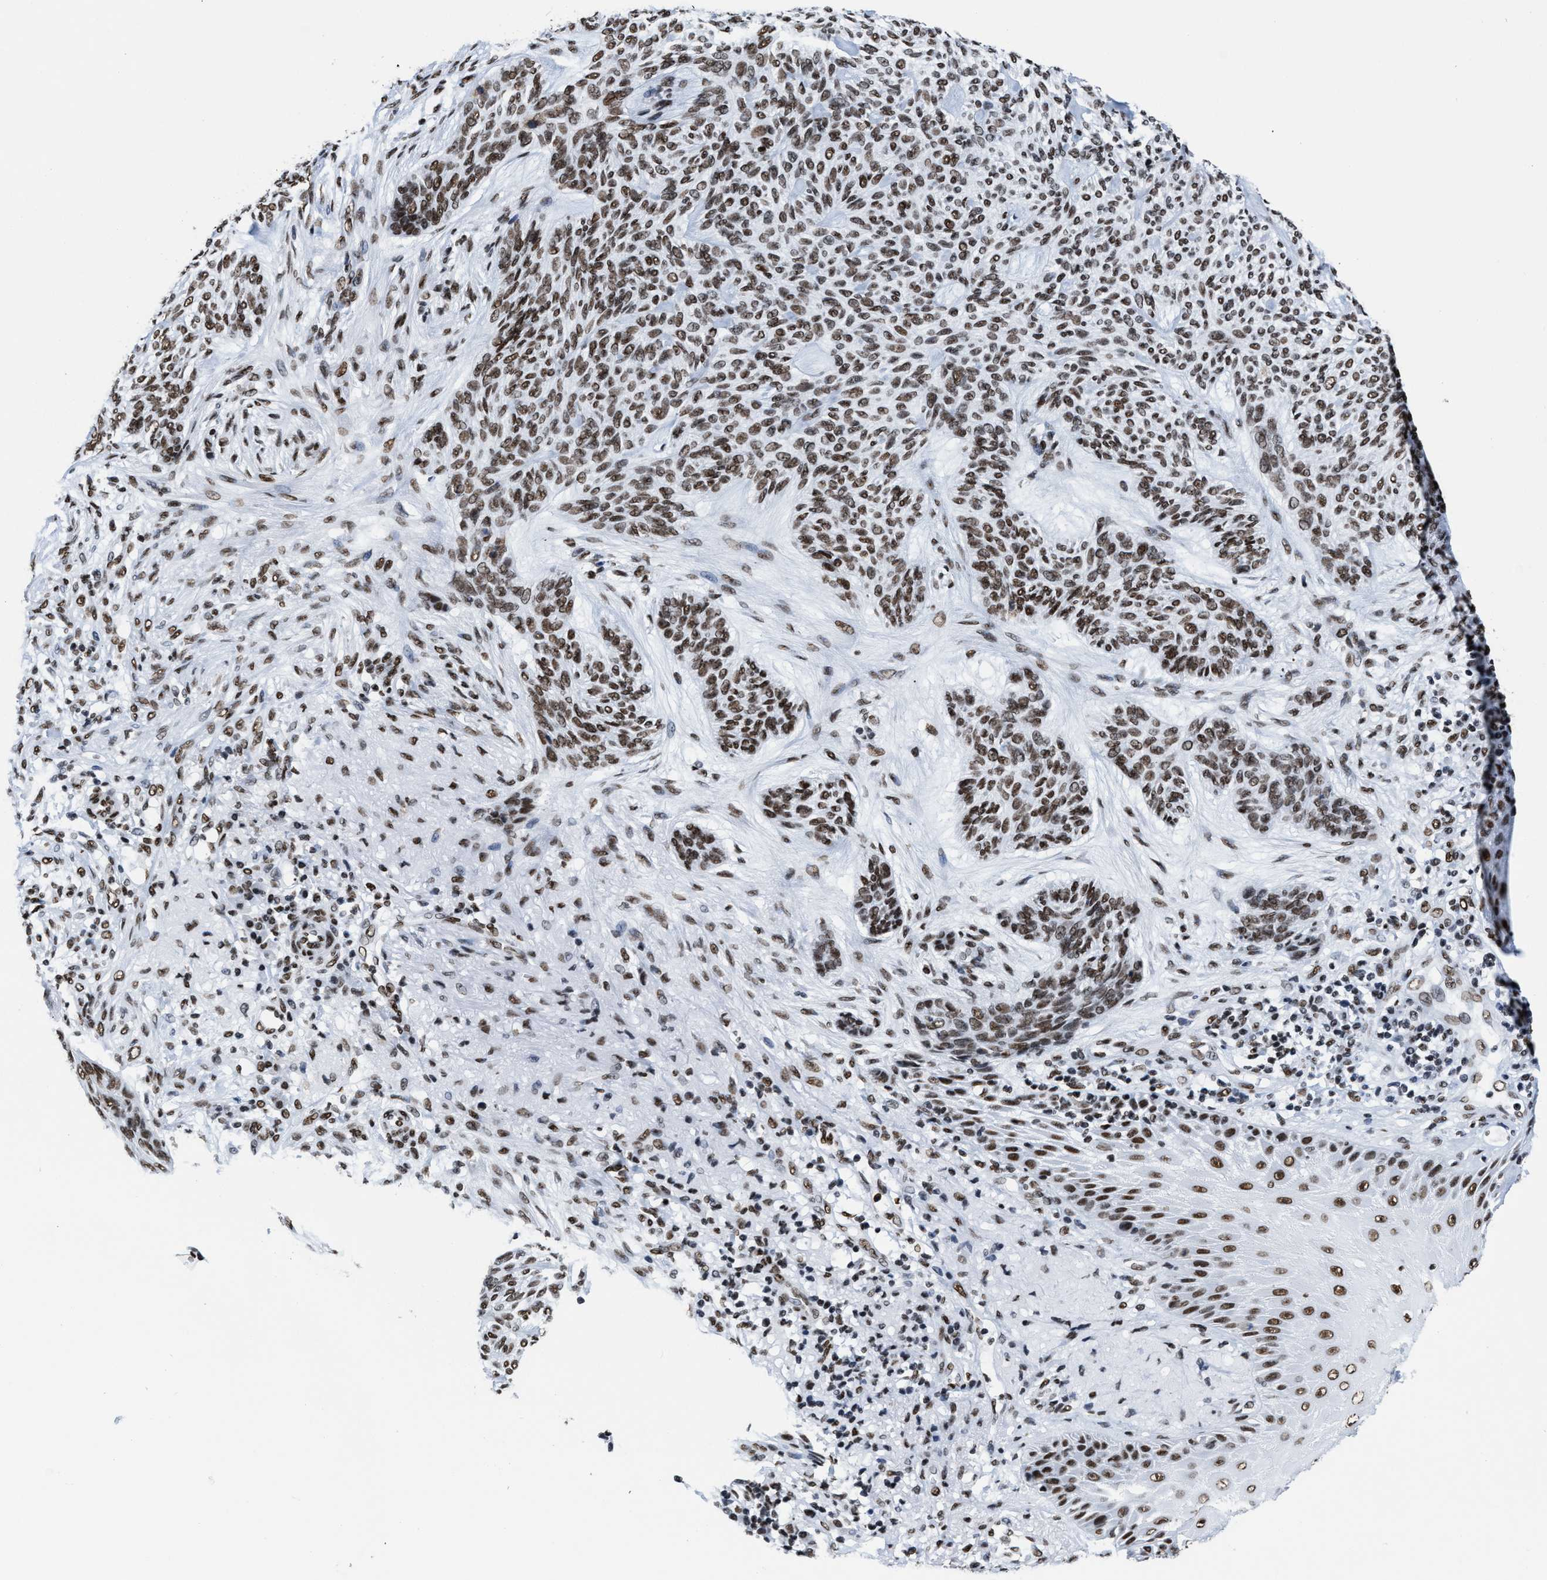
{"staining": {"intensity": "moderate", "quantity": ">75%", "location": "nuclear"}, "tissue": "skin cancer", "cell_type": "Tumor cells", "image_type": "cancer", "snomed": [{"axis": "morphology", "description": "Basal cell carcinoma"}, {"axis": "topography", "description": "Skin"}], "caption": "Immunohistochemical staining of human skin cancer demonstrates medium levels of moderate nuclear protein positivity in about >75% of tumor cells.", "gene": "SMARCC2", "patient": {"sex": "male", "age": 55}}